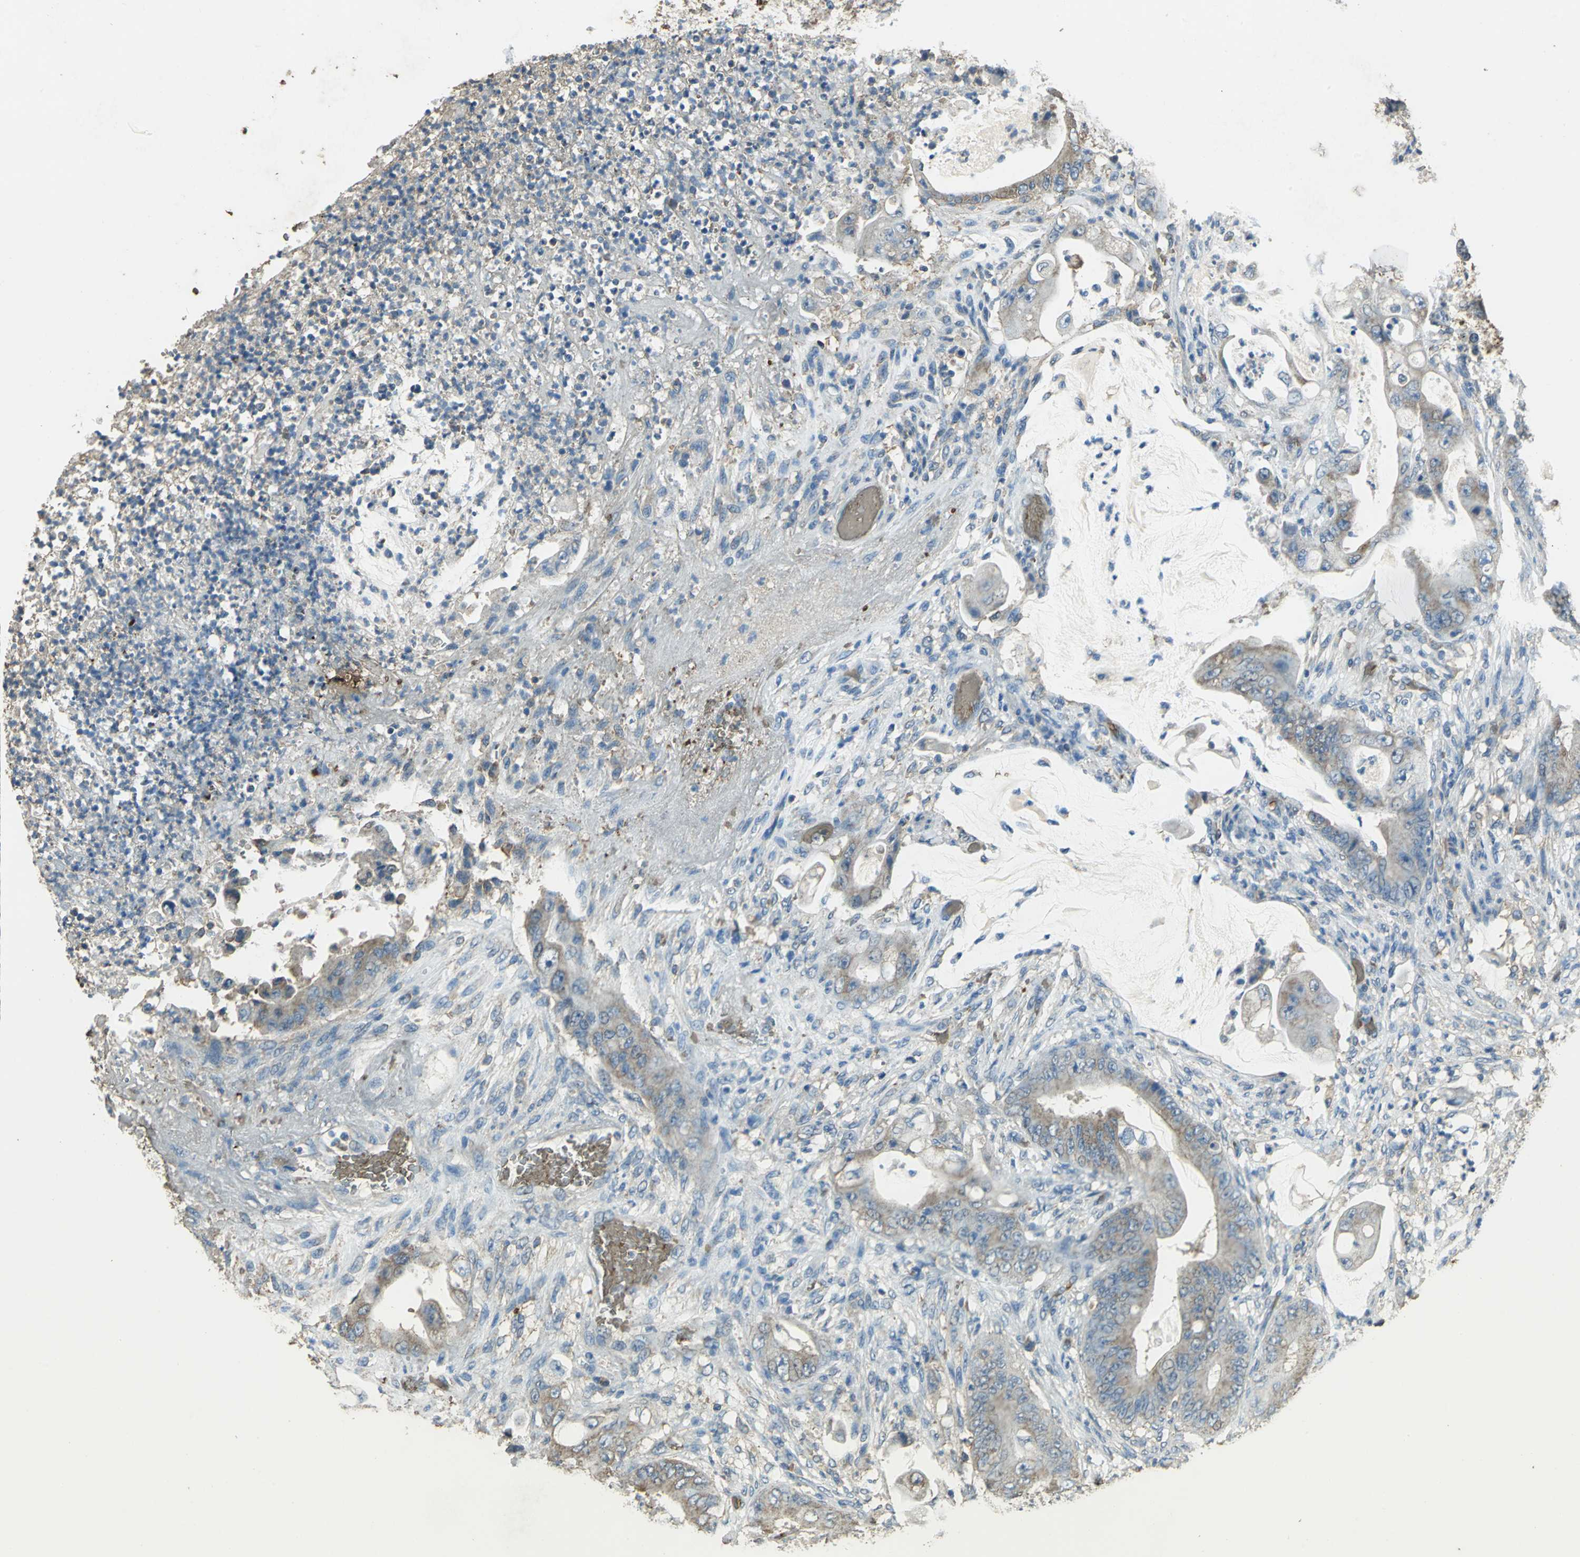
{"staining": {"intensity": "weak", "quantity": "25%-75%", "location": "cytoplasmic/membranous"}, "tissue": "stomach cancer", "cell_type": "Tumor cells", "image_type": "cancer", "snomed": [{"axis": "morphology", "description": "Adenocarcinoma, NOS"}, {"axis": "topography", "description": "Stomach"}], "caption": "Immunohistochemical staining of human adenocarcinoma (stomach) exhibits low levels of weak cytoplasmic/membranous positivity in approximately 25%-75% of tumor cells.", "gene": "TRAPPC2", "patient": {"sex": "female", "age": 73}}